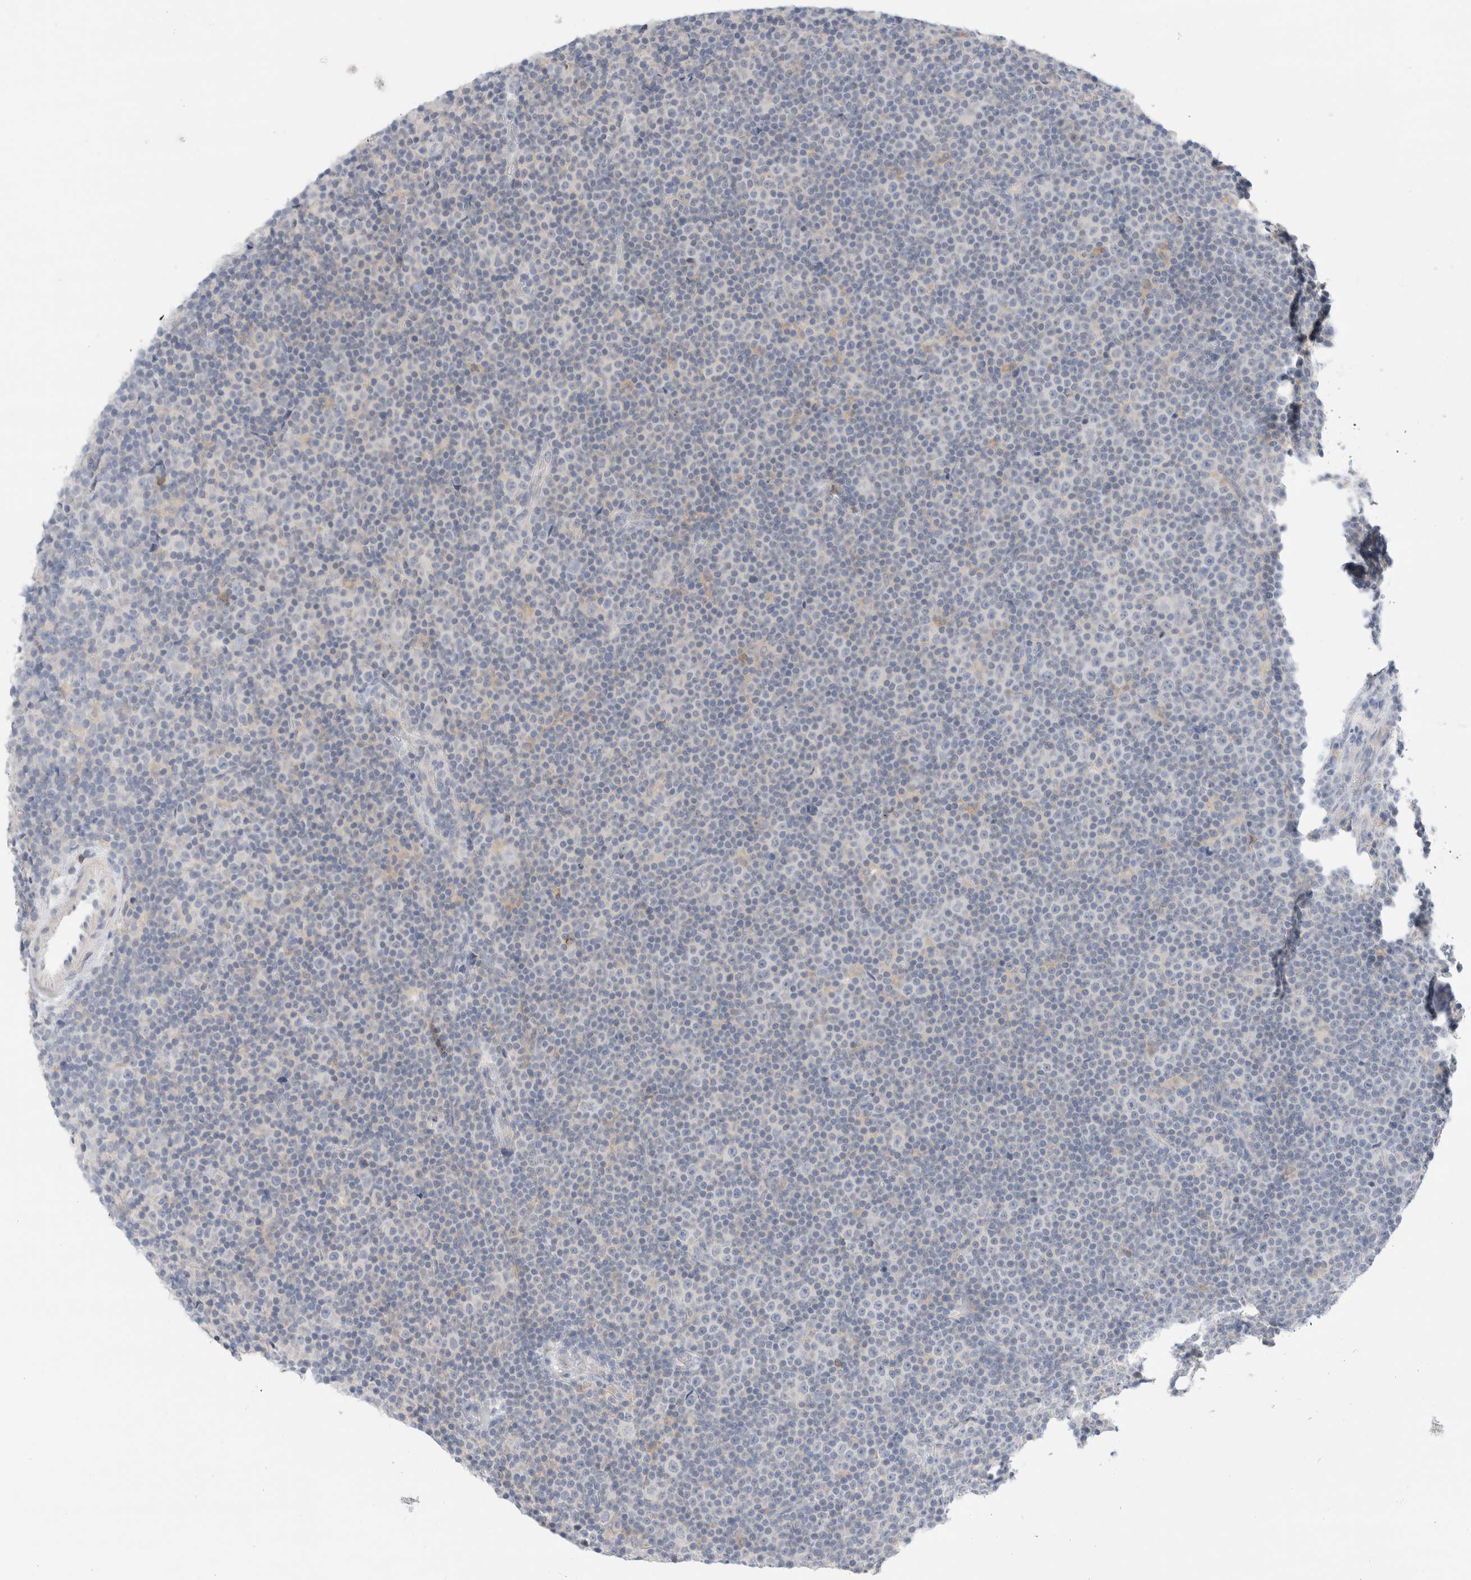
{"staining": {"intensity": "negative", "quantity": "none", "location": "none"}, "tissue": "lymphoma", "cell_type": "Tumor cells", "image_type": "cancer", "snomed": [{"axis": "morphology", "description": "Malignant lymphoma, non-Hodgkin's type, Low grade"}, {"axis": "topography", "description": "Lymph node"}], "caption": "Immunohistochemistry (IHC) histopathology image of neoplastic tissue: lymphoma stained with DAB exhibits no significant protein positivity in tumor cells.", "gene": "ADAM30", "patient": {"sex": "female", "age": 67}}